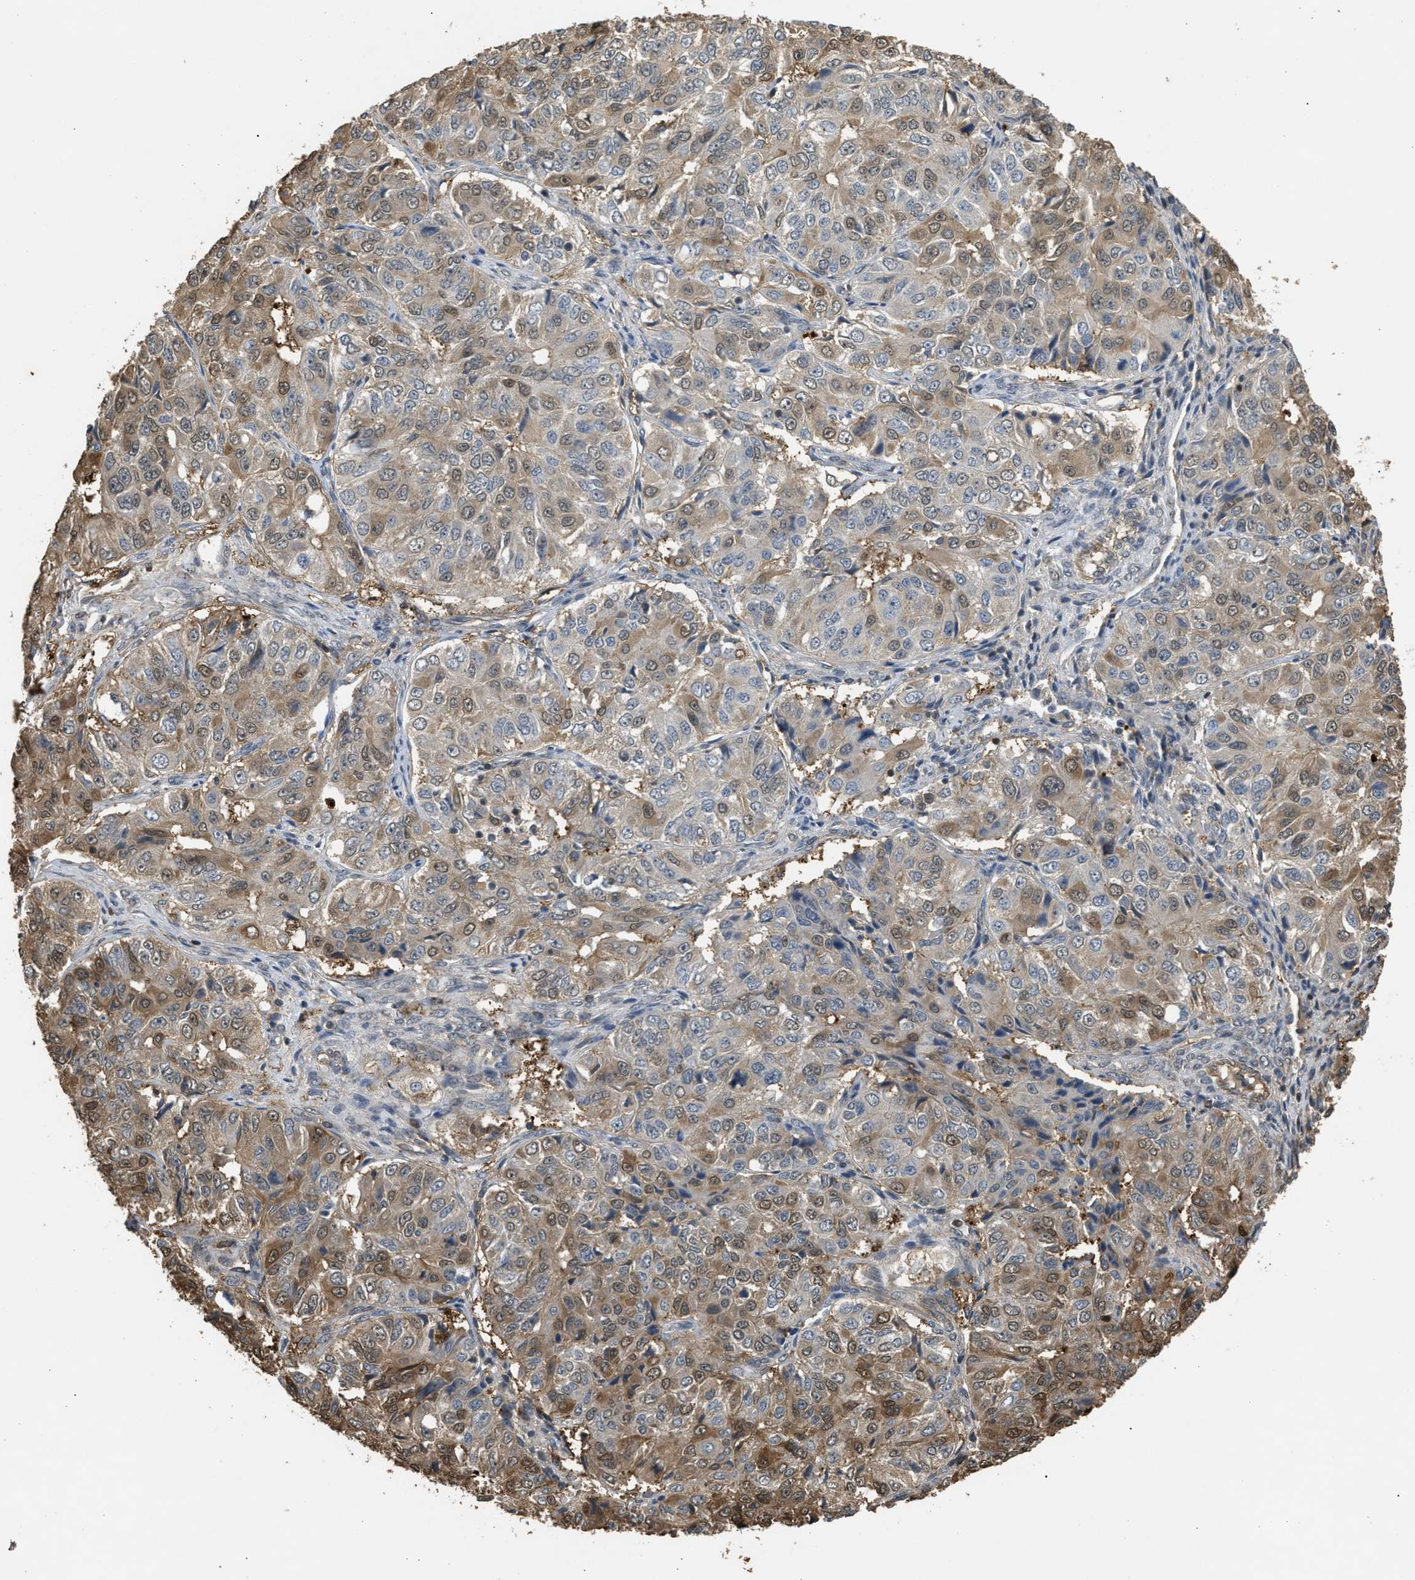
{"staining": {"intensity": "weak", "quantity": "25%-75%", "location": "cytoplasmic/membranous"}, "tissue": "ovarian cancer", "cell_type": "Tumor cells", "image_type": "cancer", "snomed": [{"axis": "morphology", "description": "Carcinoma, endometroid"}, {"axis": "topography", "description": "Ovary"}], "caption": "Immunohistochemistry photomicrograph of human endometroid carcinoma (ovarian) stained for a protein (brown), which shows low levels of weak cytoplasmic/membranous positivity in approximately 25%-75% of tumor cells.", "gene": "ARHGDIA", "patient": {"sex": "female", "age": 51}}